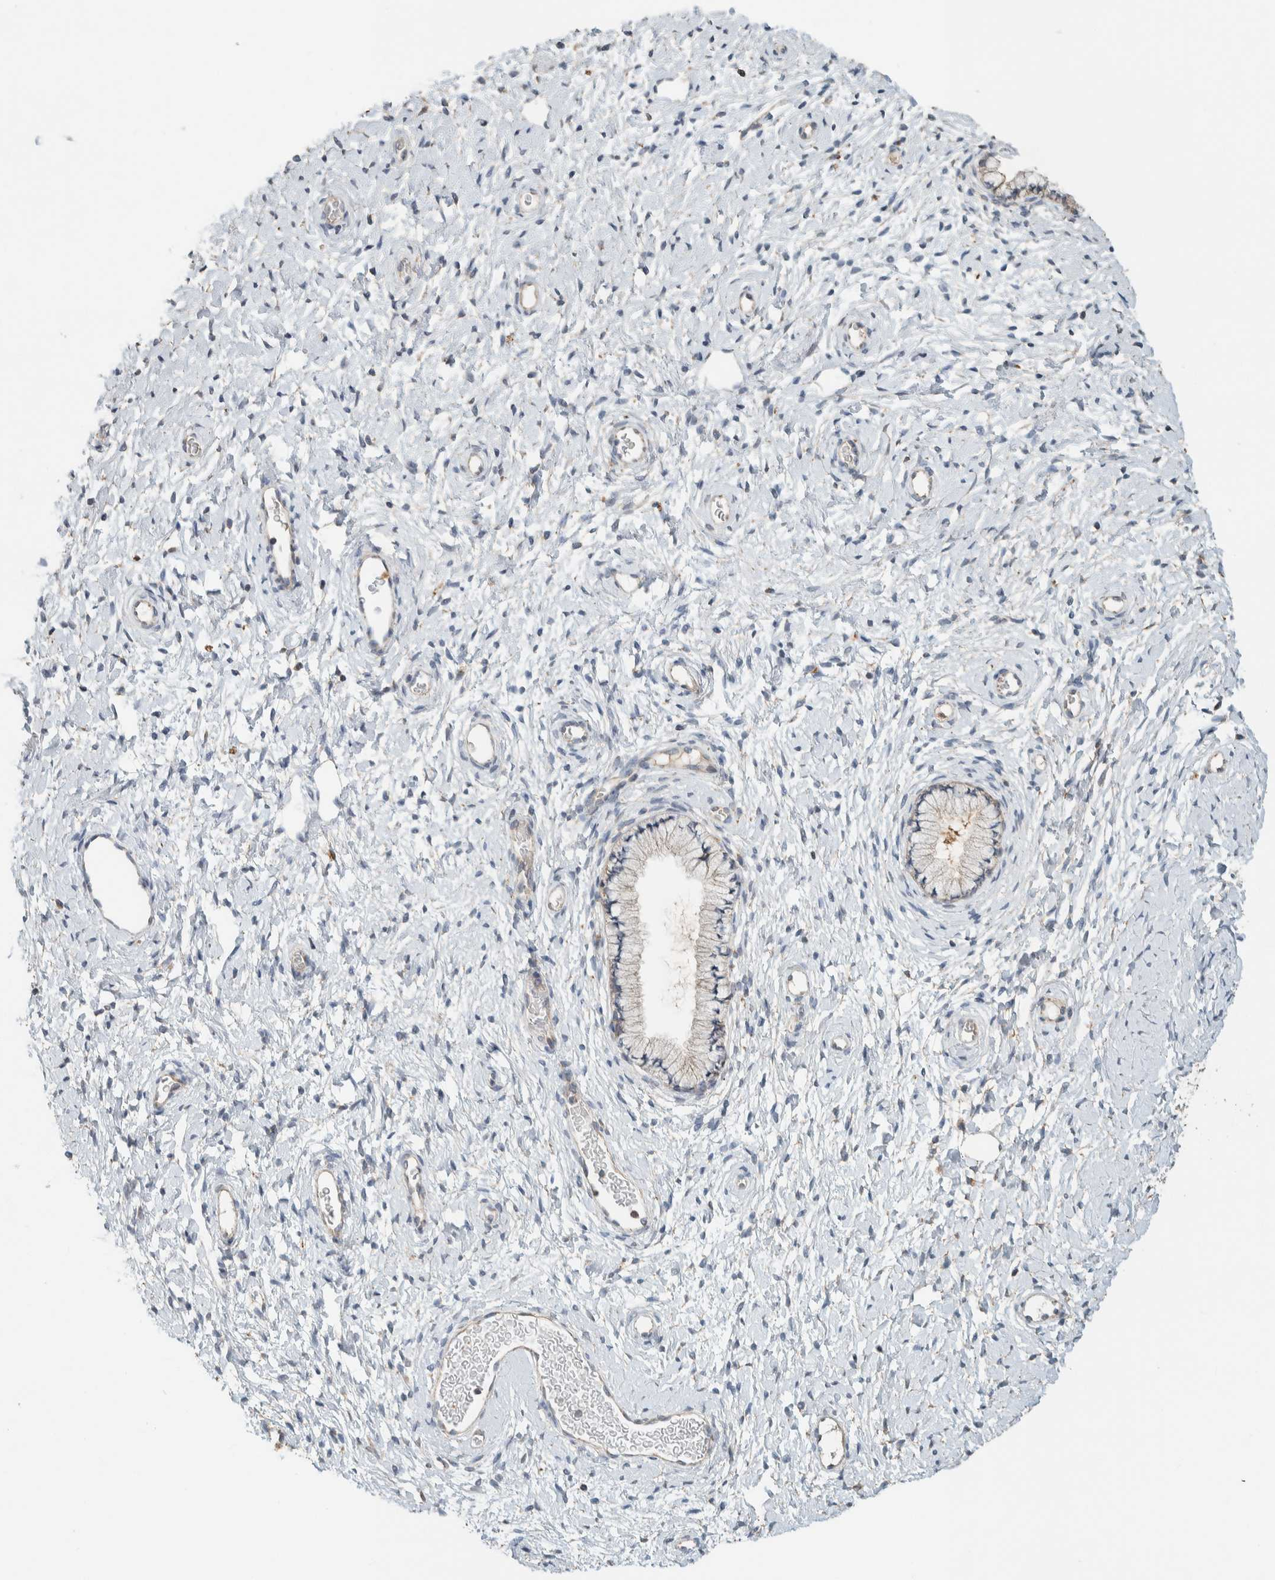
{"staining": {"intensity": "negative", "quantity": "none", "location": "none"}, "tissue": "cervix", "cell_type": "Glandular cells", "image_type": "normal", "snomed": [{"axis": "morphology", "description": "Normal tissue, NOS"}, {"axis": "topography", "description": "Cervix"}], "caption": "An immunohistochemistry (IHC) image of benign cervix is shown. There is no staining in glandular cells of cervix.", "gene": "PDE7B", "patient": {"sex": "female", "age": 72}}